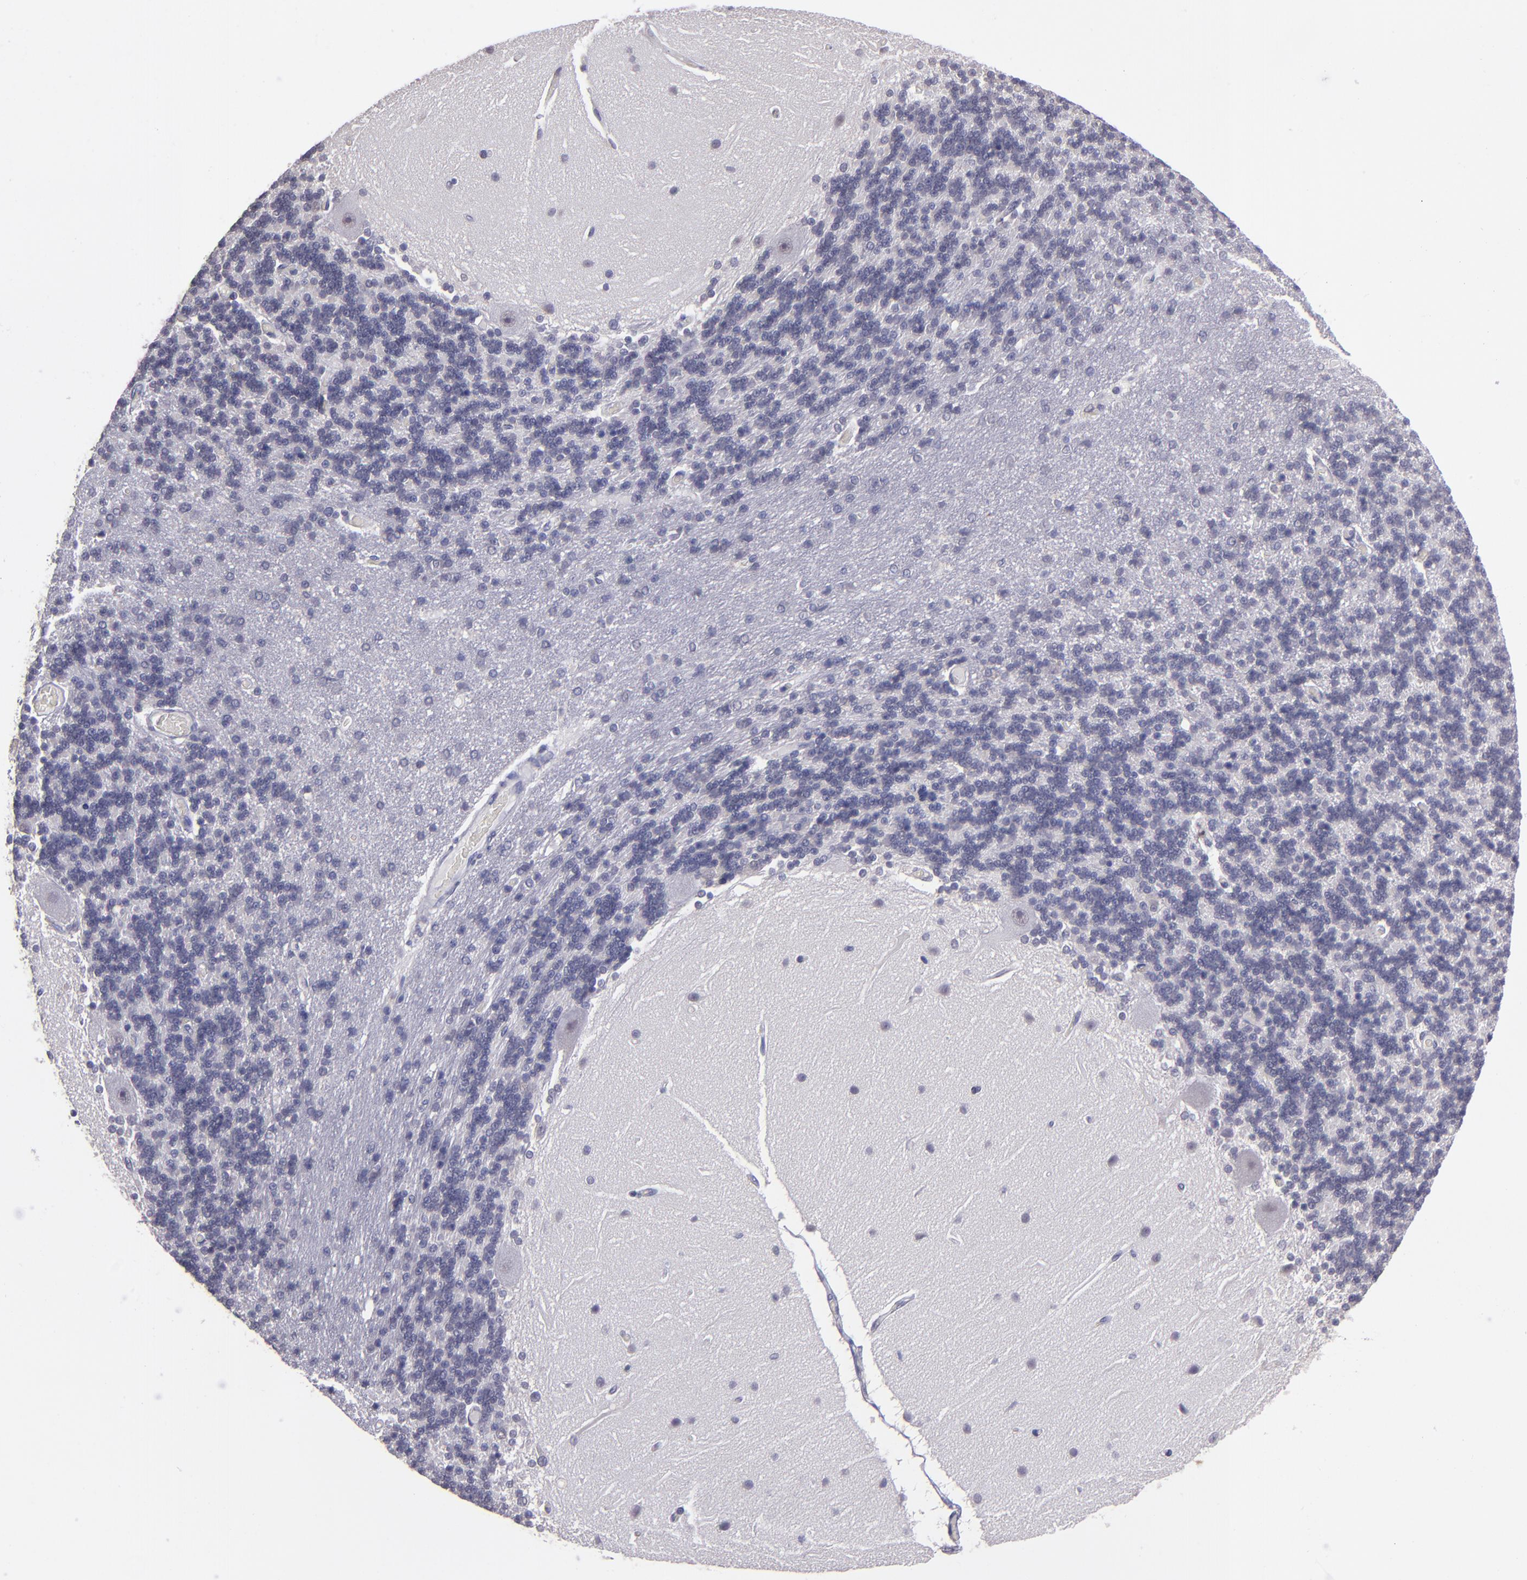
{"staining": {"intensity": "negative", "quantity": "none", "location": "none"}, "tissue": "cerebellum", "cell_type": "Cells in granular layer", "image_type": "normal", "snomed": [{"axis": "morphology", "description": "Normal tissue, NOS"}, {"axis": "topography", "description": "Cerebellum"}], "caption": "This is an IHC micrograph of normal cerebellum. There is no positivity in cells in granular layer.", "gene": "CEBPE", "patient": {"sex": "female", "age": 54}}